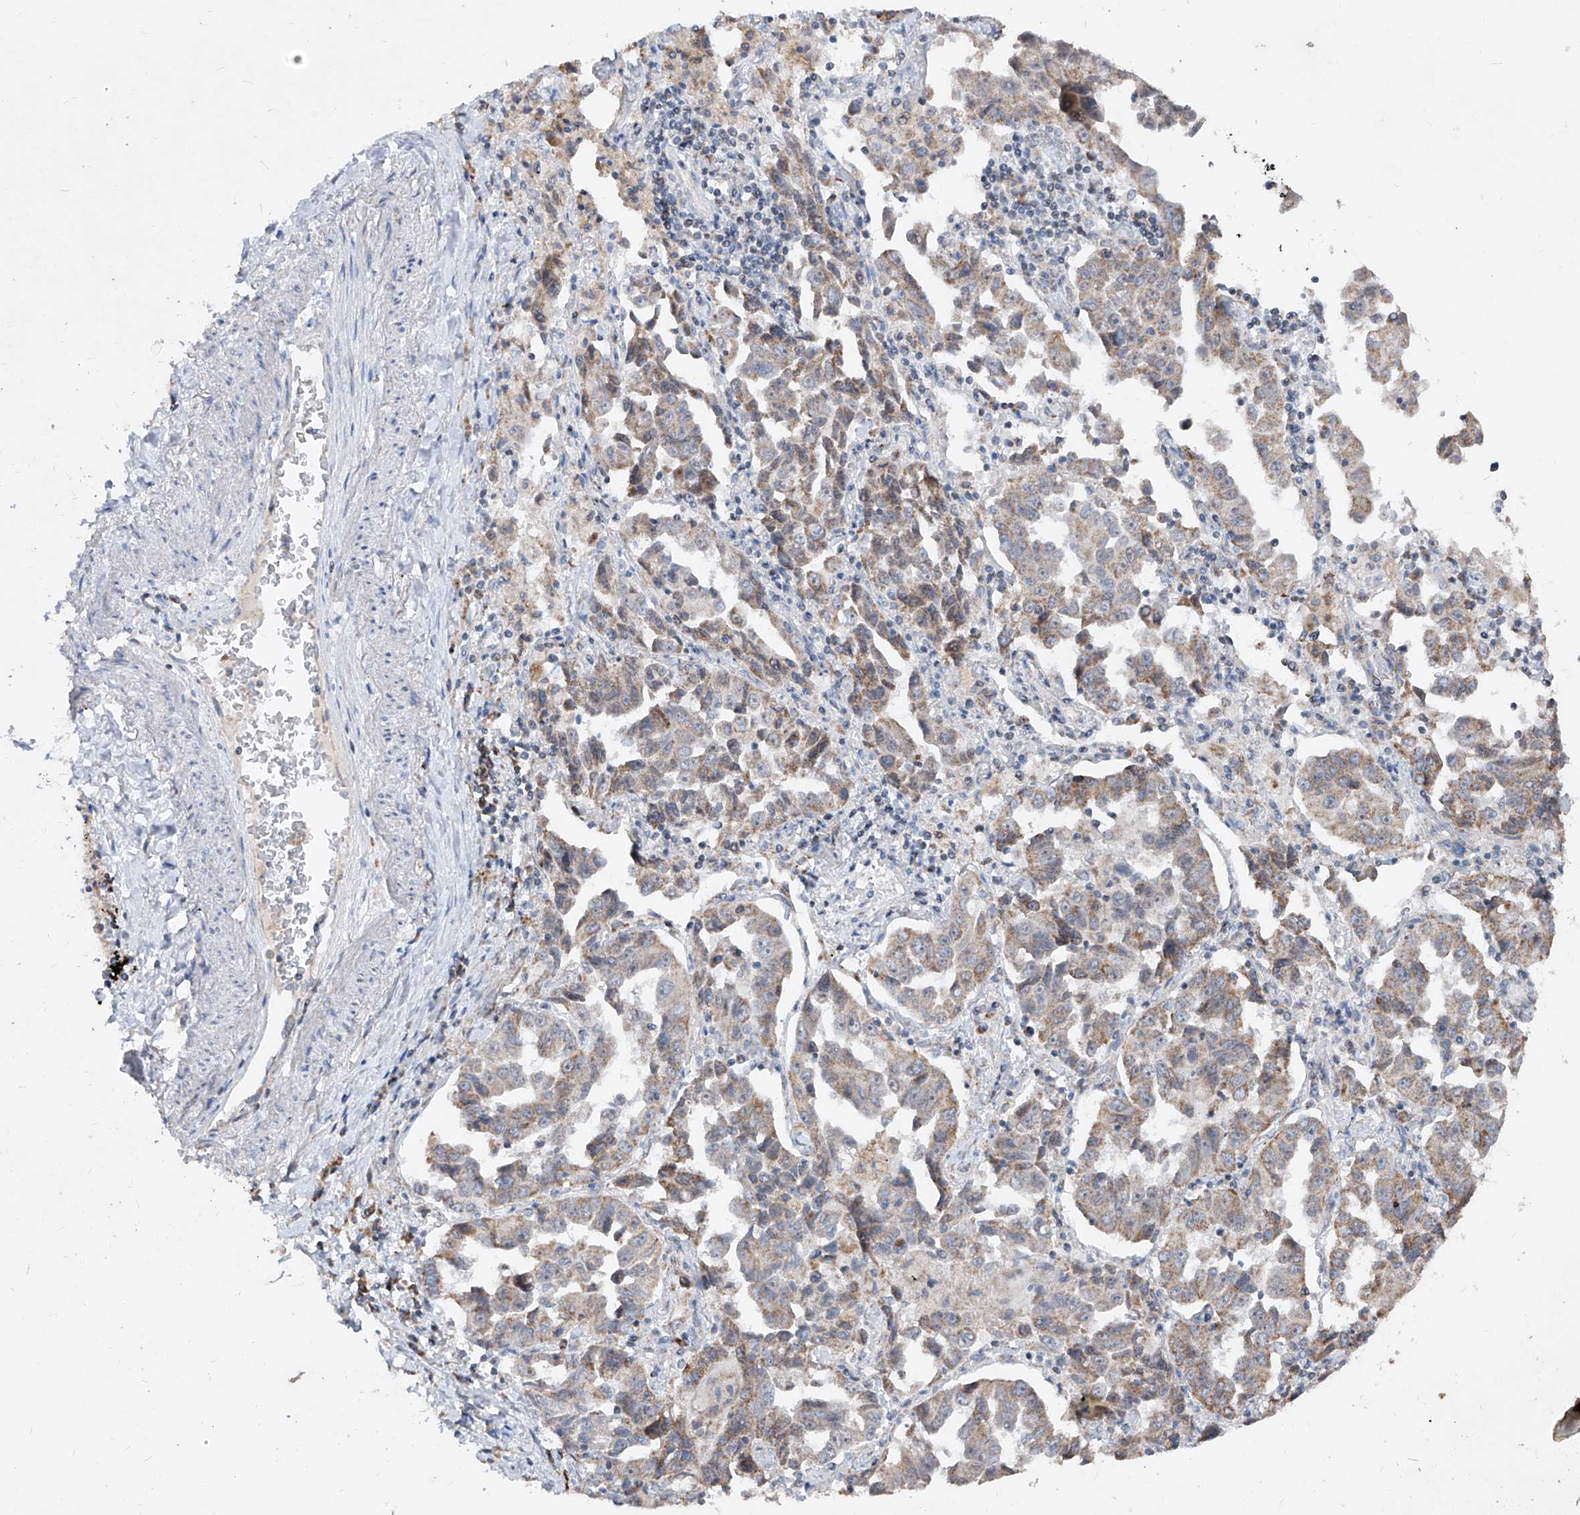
{"staining": {"intensity": "weak", "quantity": "25%-75%", "location": "cytoplasmic/membranous"}, "tissue": "lung cancer", "cell_type": "Tumor cells", "image_type": "cancer", "snomed": [{"axis": "morphology", "description": "Adenocarcinoma, NOS"}, {"axis": "topography", "description": "Lung"}], "caption": "Brown immunohistochemical staining in human adenocarcinoma (lung) demonstrates weak cytoplasmic/membranous expression in approximately 25%-75% of tumor cells. The staining was performed using DAB, with brown indicating positive protein expression. Nuclei are stained blue with hematoxylin.", "gene": "NDUFB3", "patient": {"sex": "female", "age": 51}}